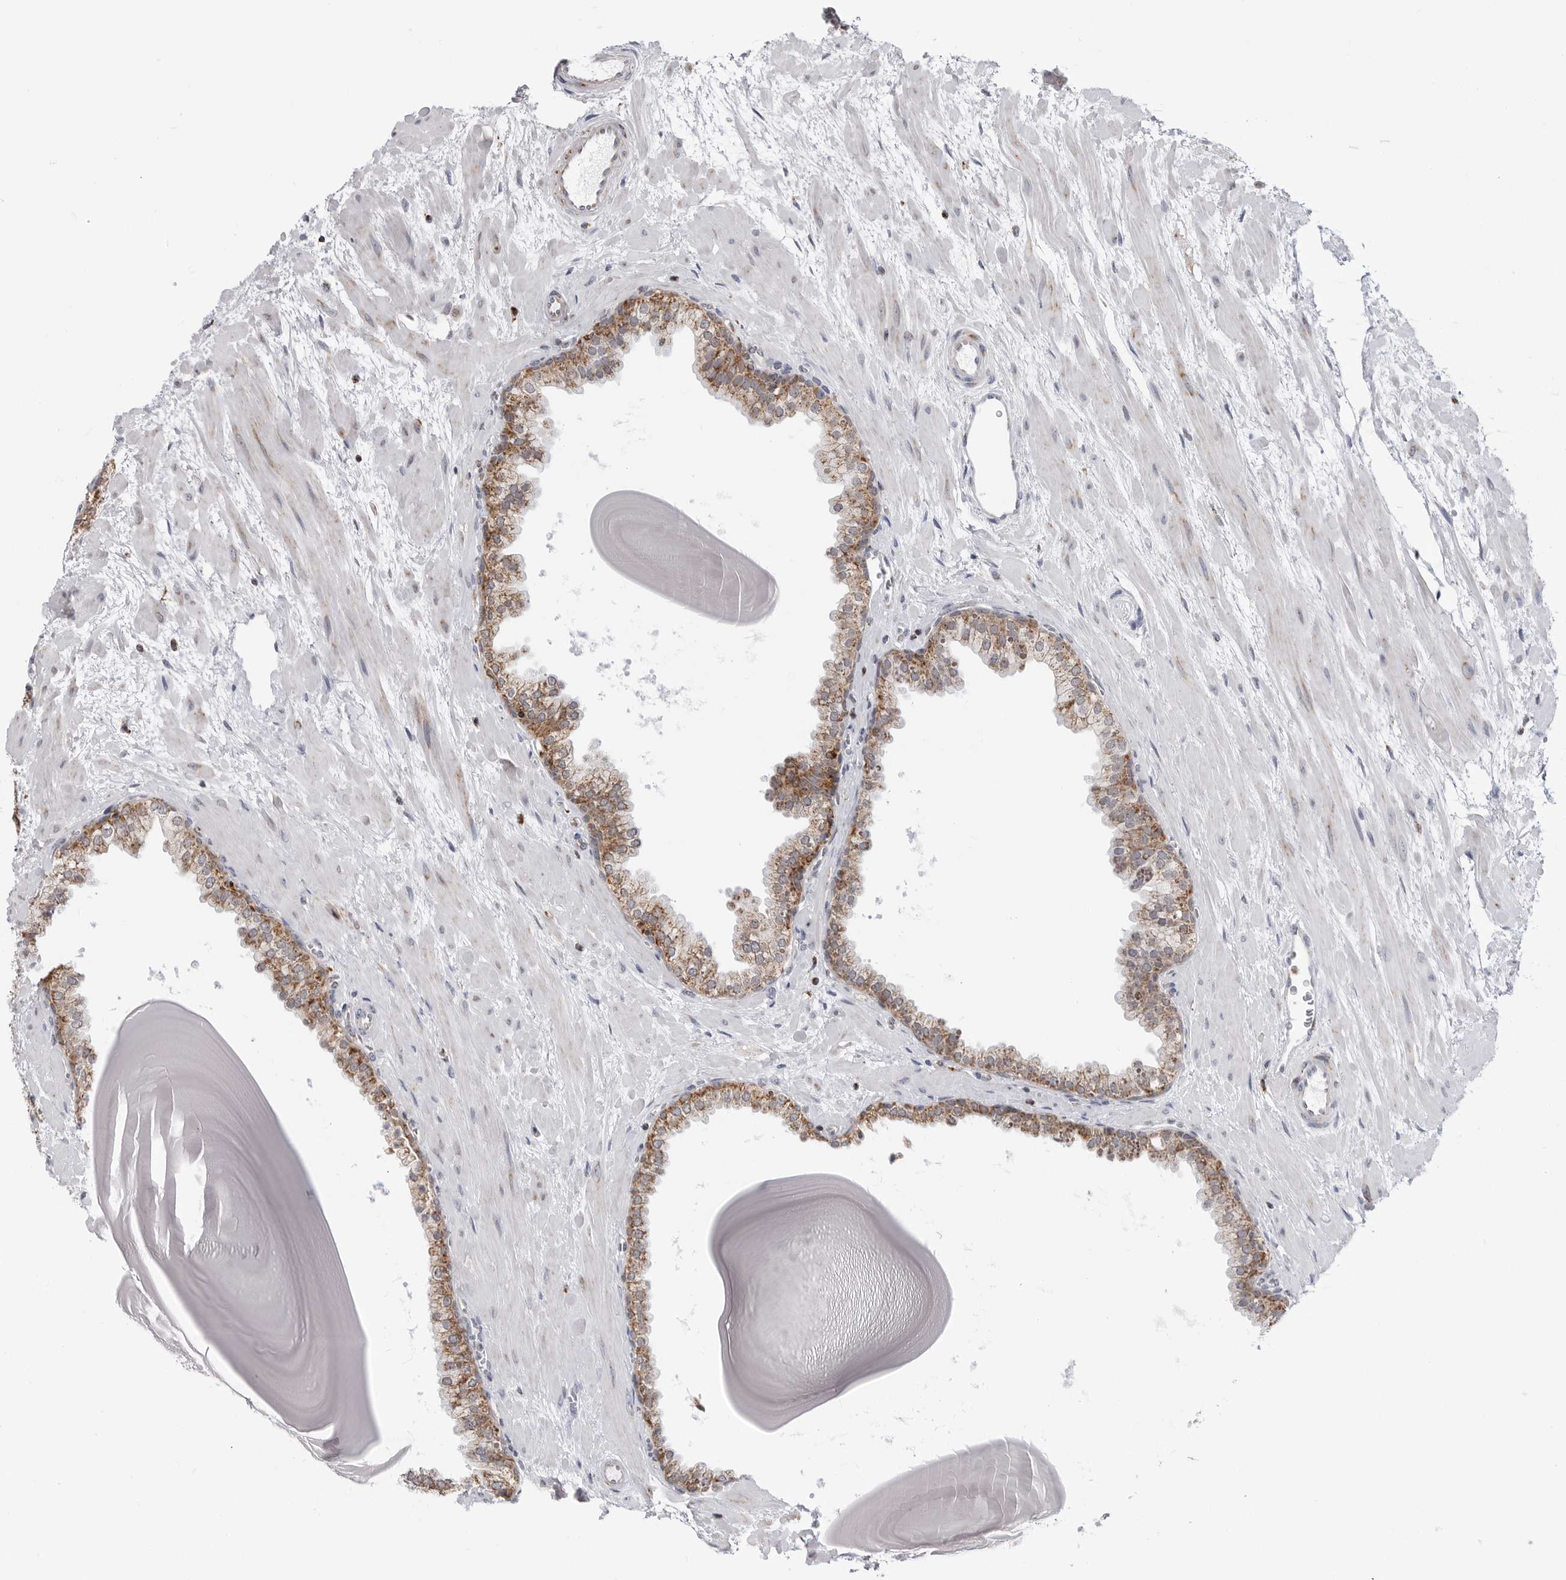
{"staining": {"intensity": "moderate", "quantity": ">75%", "location": "cytoplasmic/membranous"}, "tissue": "prostate", "cell_type": "Glandular cells", "image_type": "normal", "snomed": [{"axis": "morphology", "description": "Normal tissue, NOS"}, {"axis": "topography", "description": "Prostate"}], "caption": "A photomicrograph showing moderate cytoplasmic/membranous expression in approximately >75% of glandular cells in normal prostate, as visualized by brown immunohistochemical staining.", "gene": "COX5A", "patient": {"sex": "male", "age": 48}}